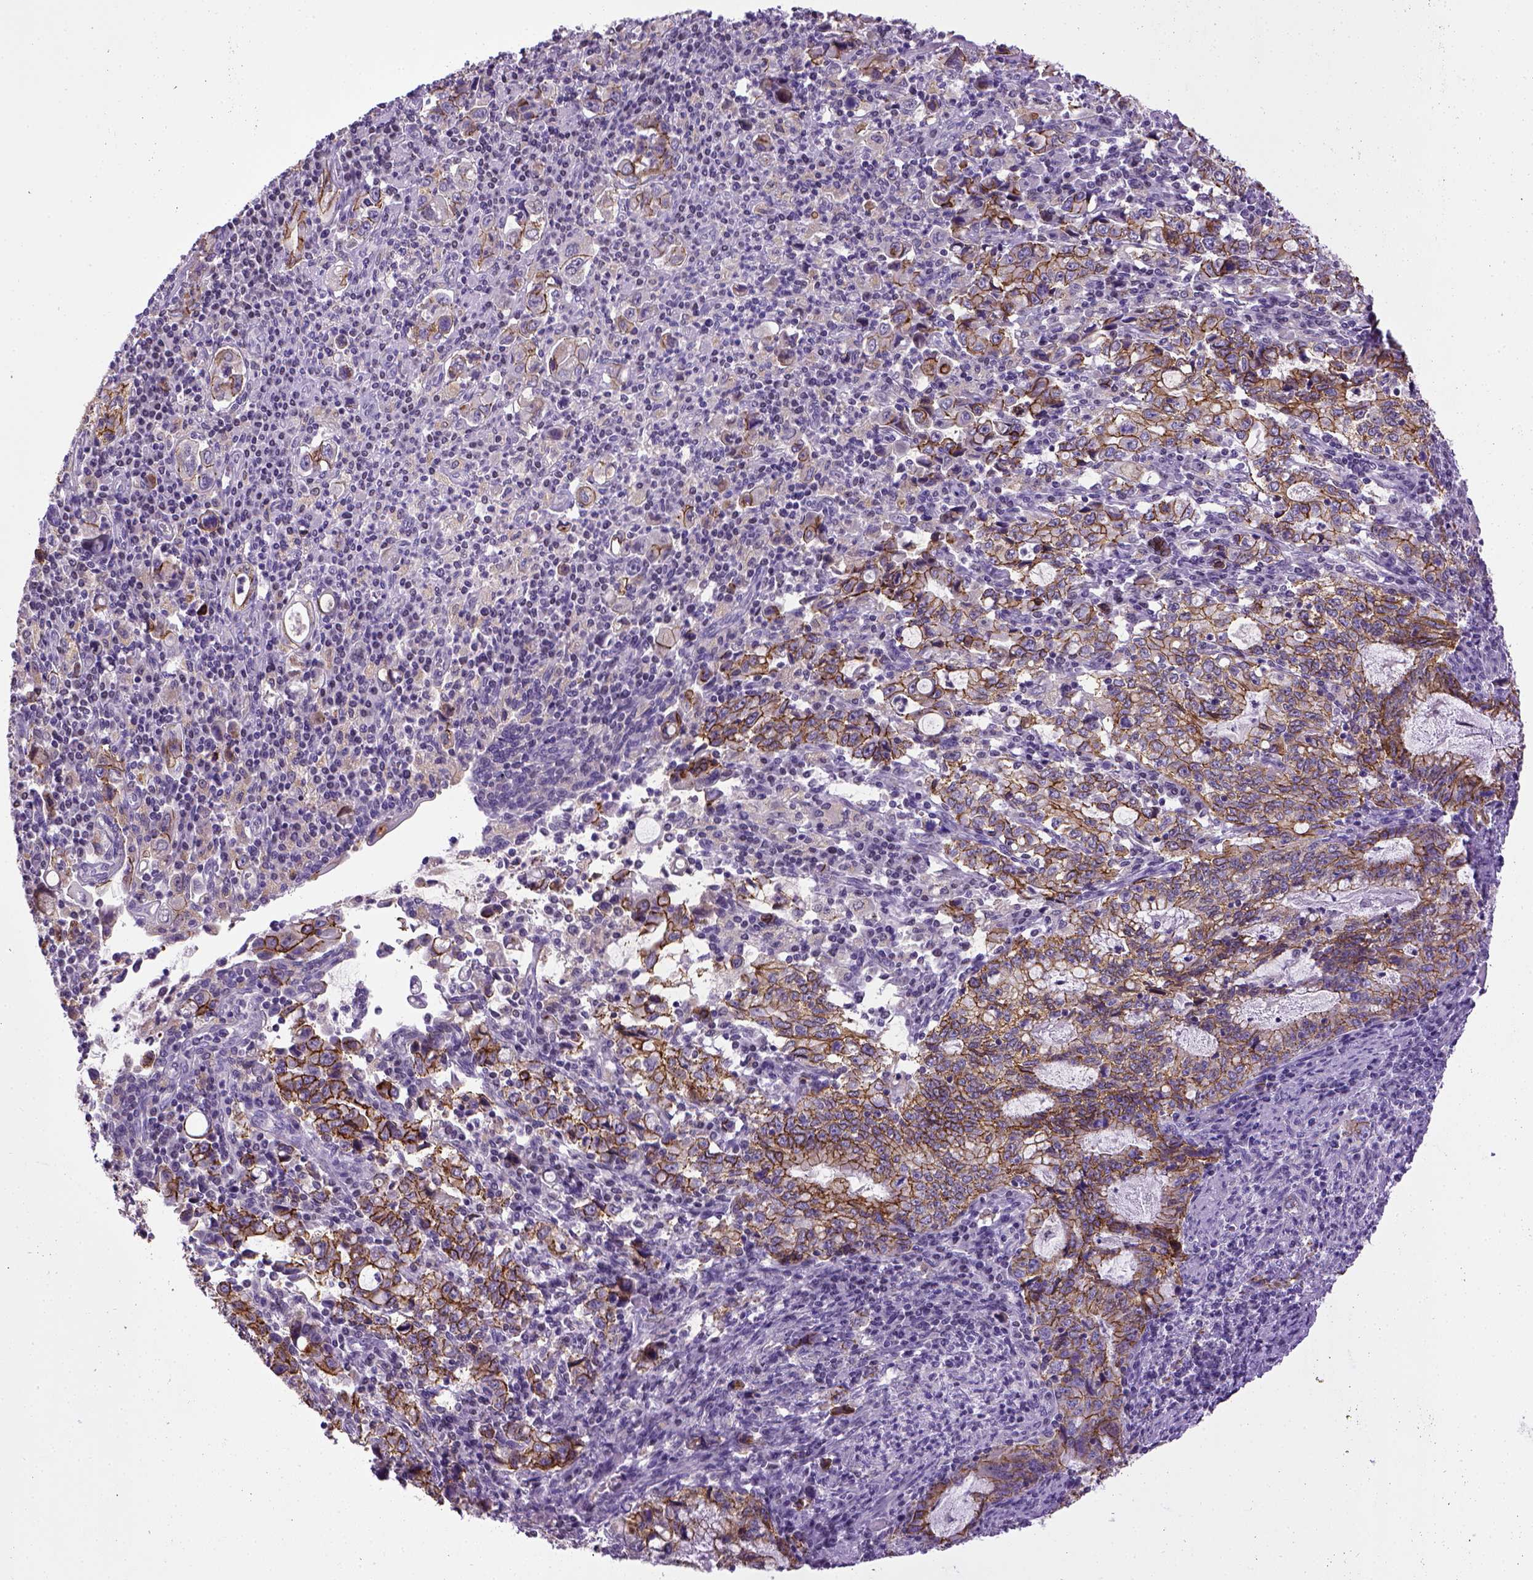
{"staining": {"intensity": "strong", "quantity": ">75%", "location": "cytoplasmic/membranous"}, "tissue": "stomach cancer", "cell_type": "Tumor cells", "image_type": "cancer", "snomed": [{"axis": "morphology", "description": "Adenocarcinoma, NOS"}, {"axis": "topography", "description": "Stomach, lower"}], "caption": "Immunohistochemistry micrograph of adenocarcinoma (stomach) stained for a protein (brown), which shows high levels of strong cytoplasmic/membranous staining in about >75% of tumor cells.", "gene": "CDH1", "patient": {"sex": "female", "age": 72}}